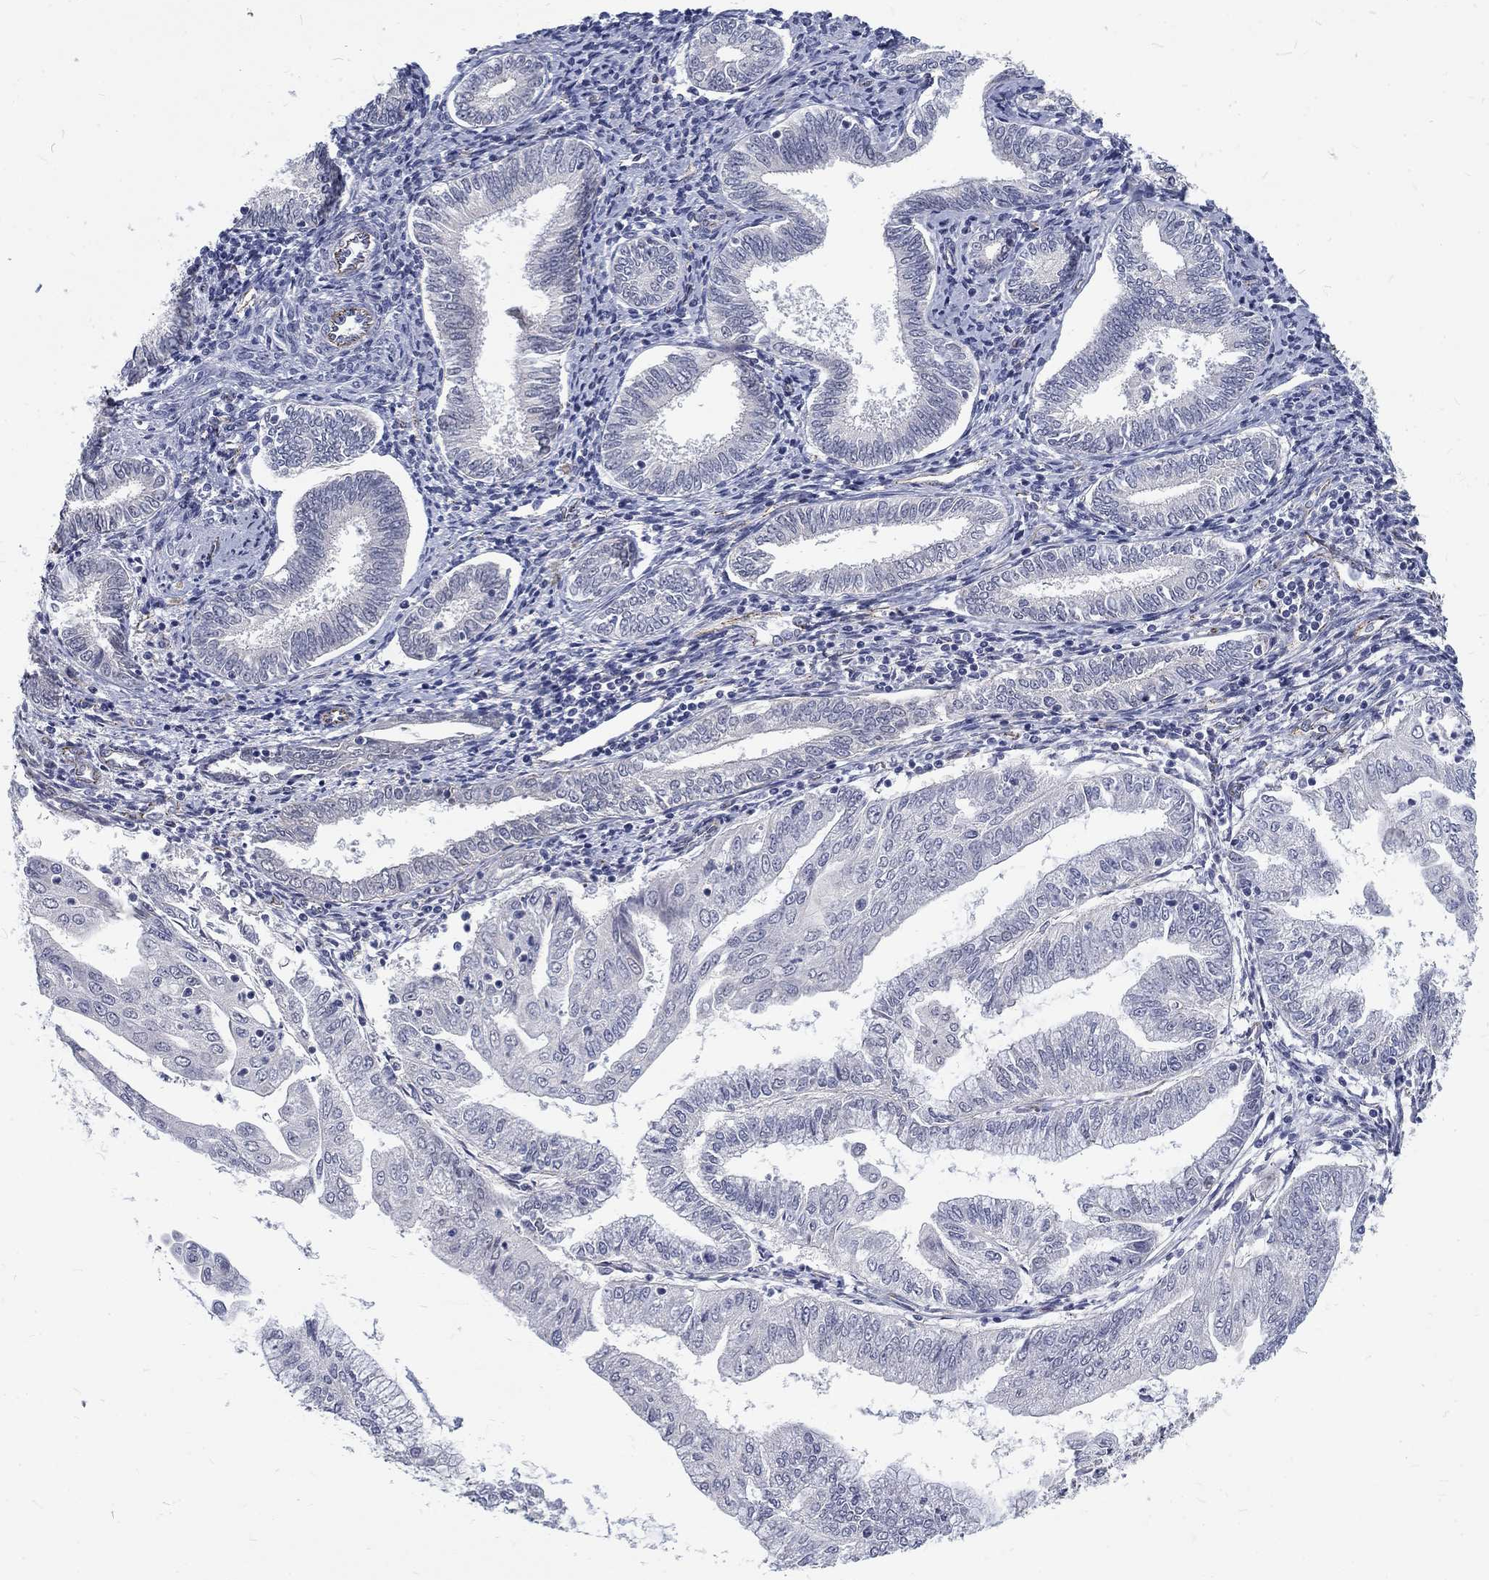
{"staining": {"intensity": "negative", "quantity": "none", "location": "none"}, "tissue": "endometrial cancer", "cell_type": "Tumor cells", "image_type": "cancer", "snomed": [{"axis": "morphology", "description": "Adenocarcinoma, NOS"}, {"axis": "topography", "description": "Endometrium"}], "caption": "Histopathology image shows no protein expression in tumor cells of endometrial cancer (adenocarcinoma) tissue.", "gene": "PHKA1", "patient": {"sex": "female", "age": 56}}